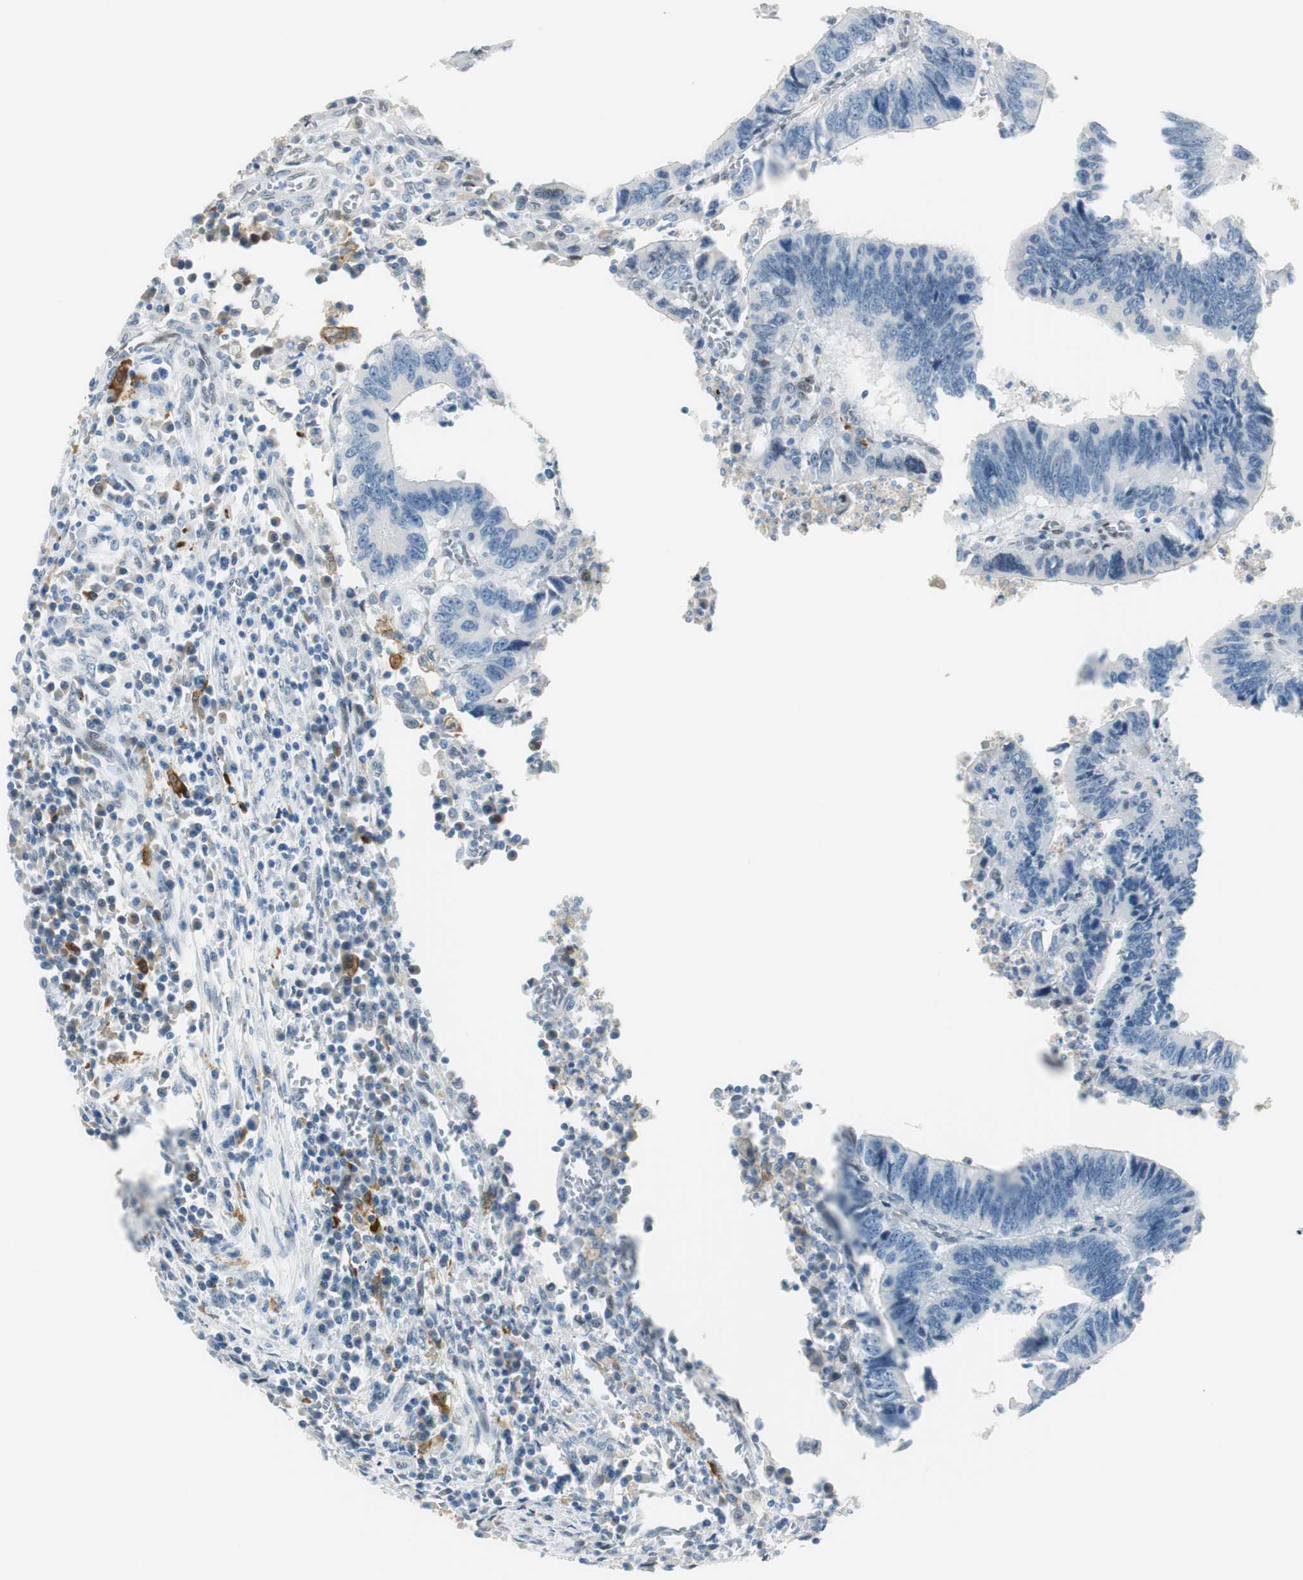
{"staining": {"intensity": "negative", "quantity": "none", "location": "none"}, "tissue": "colorectal cancer", "cell_type": "Tumor cells", "image_type": "cancer", "snomed": [{"axis": "morphology", "description": "Adenocarcinoma, NOS"}, {"axis": "topography", "description": "Colon"}], "caption": "DAB (3,3'-diaminobenzidine) immunohistochemical staining of human colorectal cancer (adenocarcinoma) reveals no significant positivity in tumor cells.", "gene": "TMEM260", "patient": {"sex": "male", "age": 72}}